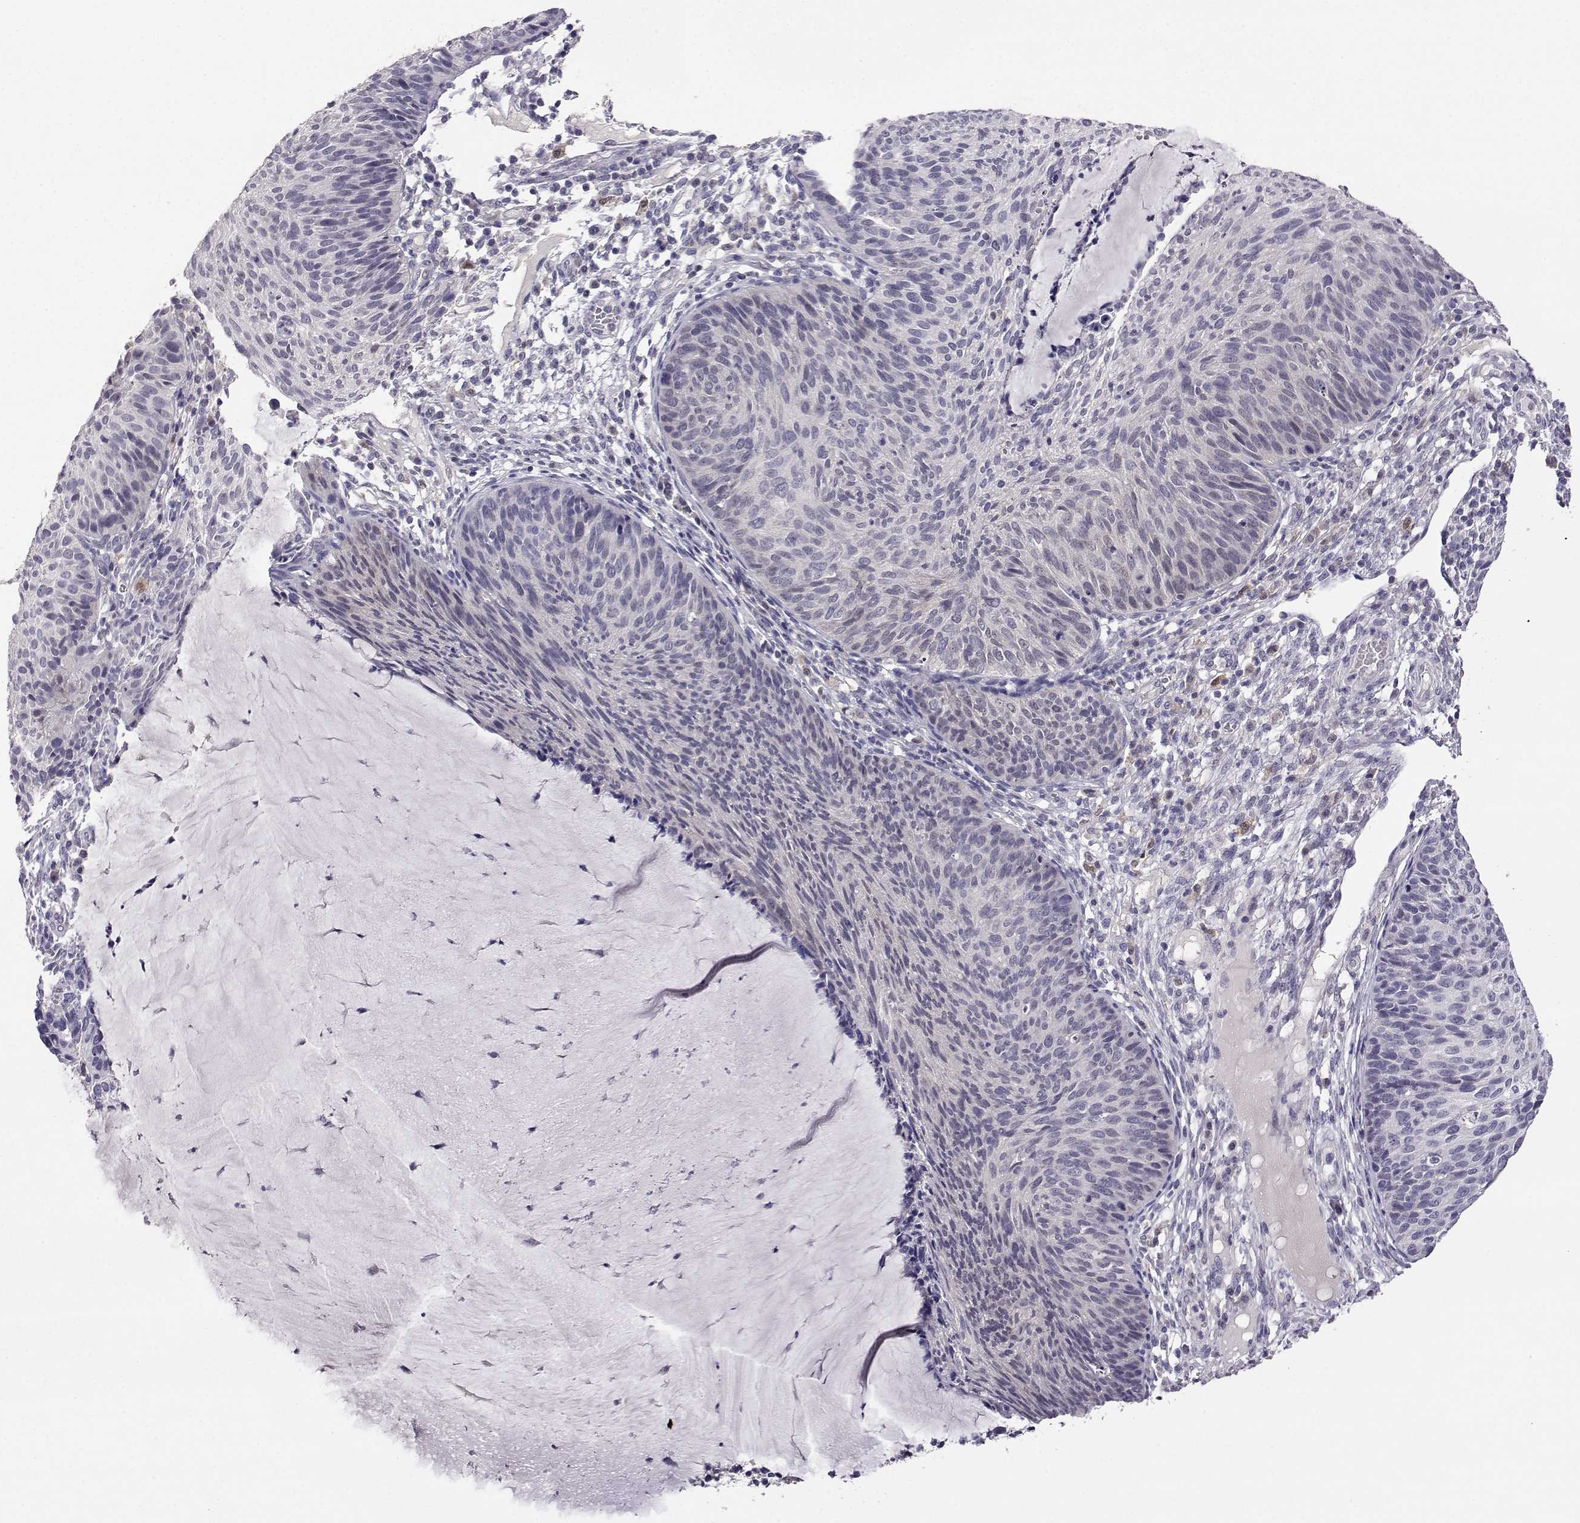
{"staining": {"intensity": "negative", "quantity": "none", "location": "none"}, "tissue": "cervical cancer", "cell_type": "Tumor cells", "image_type": "cancer", "snomed": [{"axis": "morphology", "description": "Squamous cell carcinoma, NOS"}, {"axis": "topography", "description": "Cervix"}], "caption": "Protein analysis of cervical cancer (squamous cell carcinoma) reveals no significant staining in tumor cells. Brightfield microscopy of immunohistochemistry stained with DAB (3,3'-diaminobenzidine) (brown) and hematoxylin (blue), captured at high magnification.", "gene": "AKR1B1", "patient": {"sex": "female", "age": 36}}